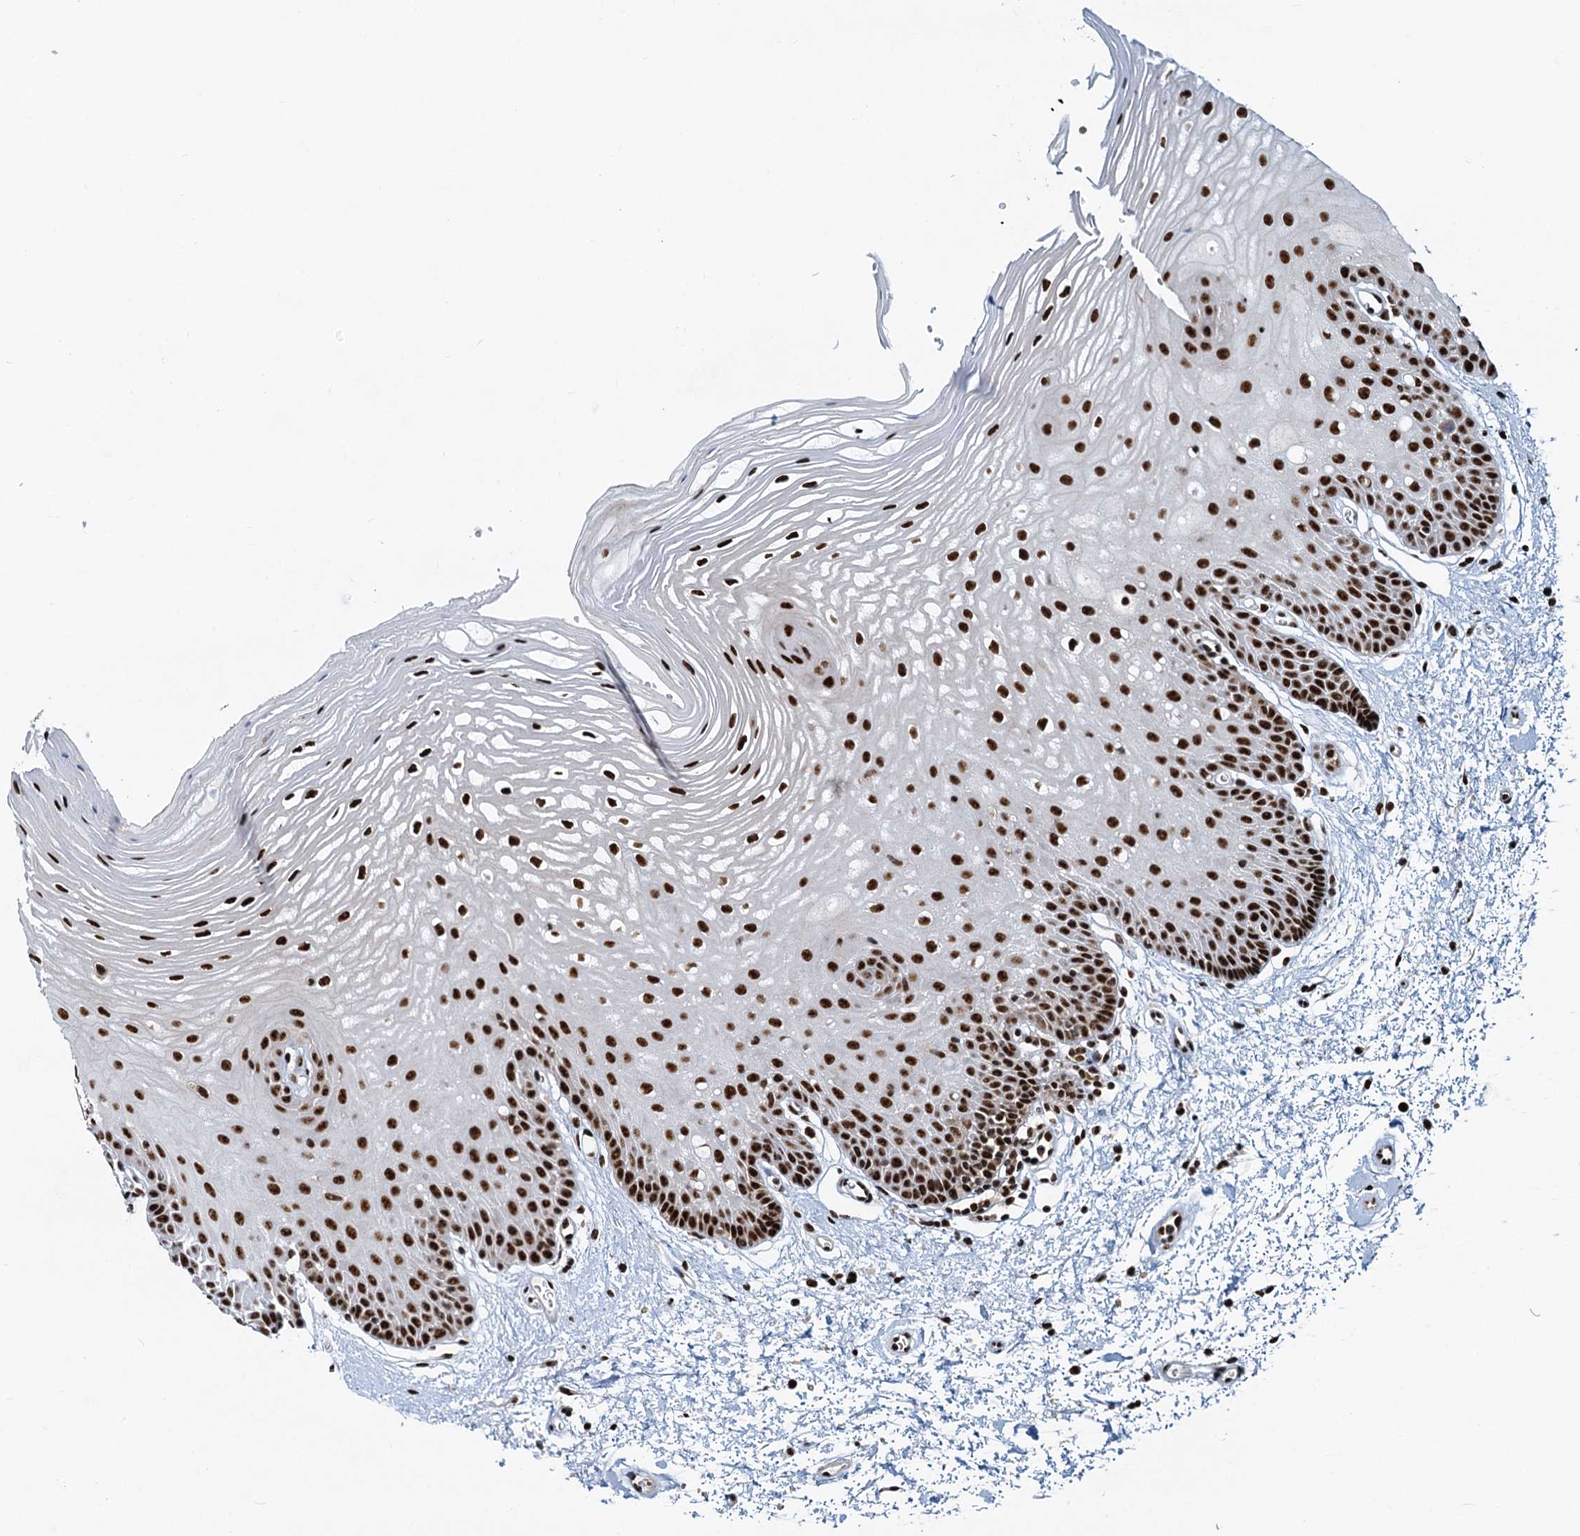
{"staining": {"intensity": "strong", "quantity": ">75%", "location": "nuclear"}, "tissue": "oral mucosa", "cell_type": "Squamous epithelial cells", "image_type": "normal", "snomed": [{"axis": "morphology", "description": "Normal tissue, NOS"}, {"axis": "topography", "description": "Oral tissue"}, {"axis": "topography", "description": "Tounge, NOS"}], "caption": "Protein analysis of normal oral mucosa demonstrates strong nuclear staining in approximately >75% of squamous epithelial cells. Using DAB (brown) and hematoxylin (blue) stains, captured at high magnification using brightfield microscopy.", "gene": "RBM26", "patient": {"sex": "female", "age": 73}}